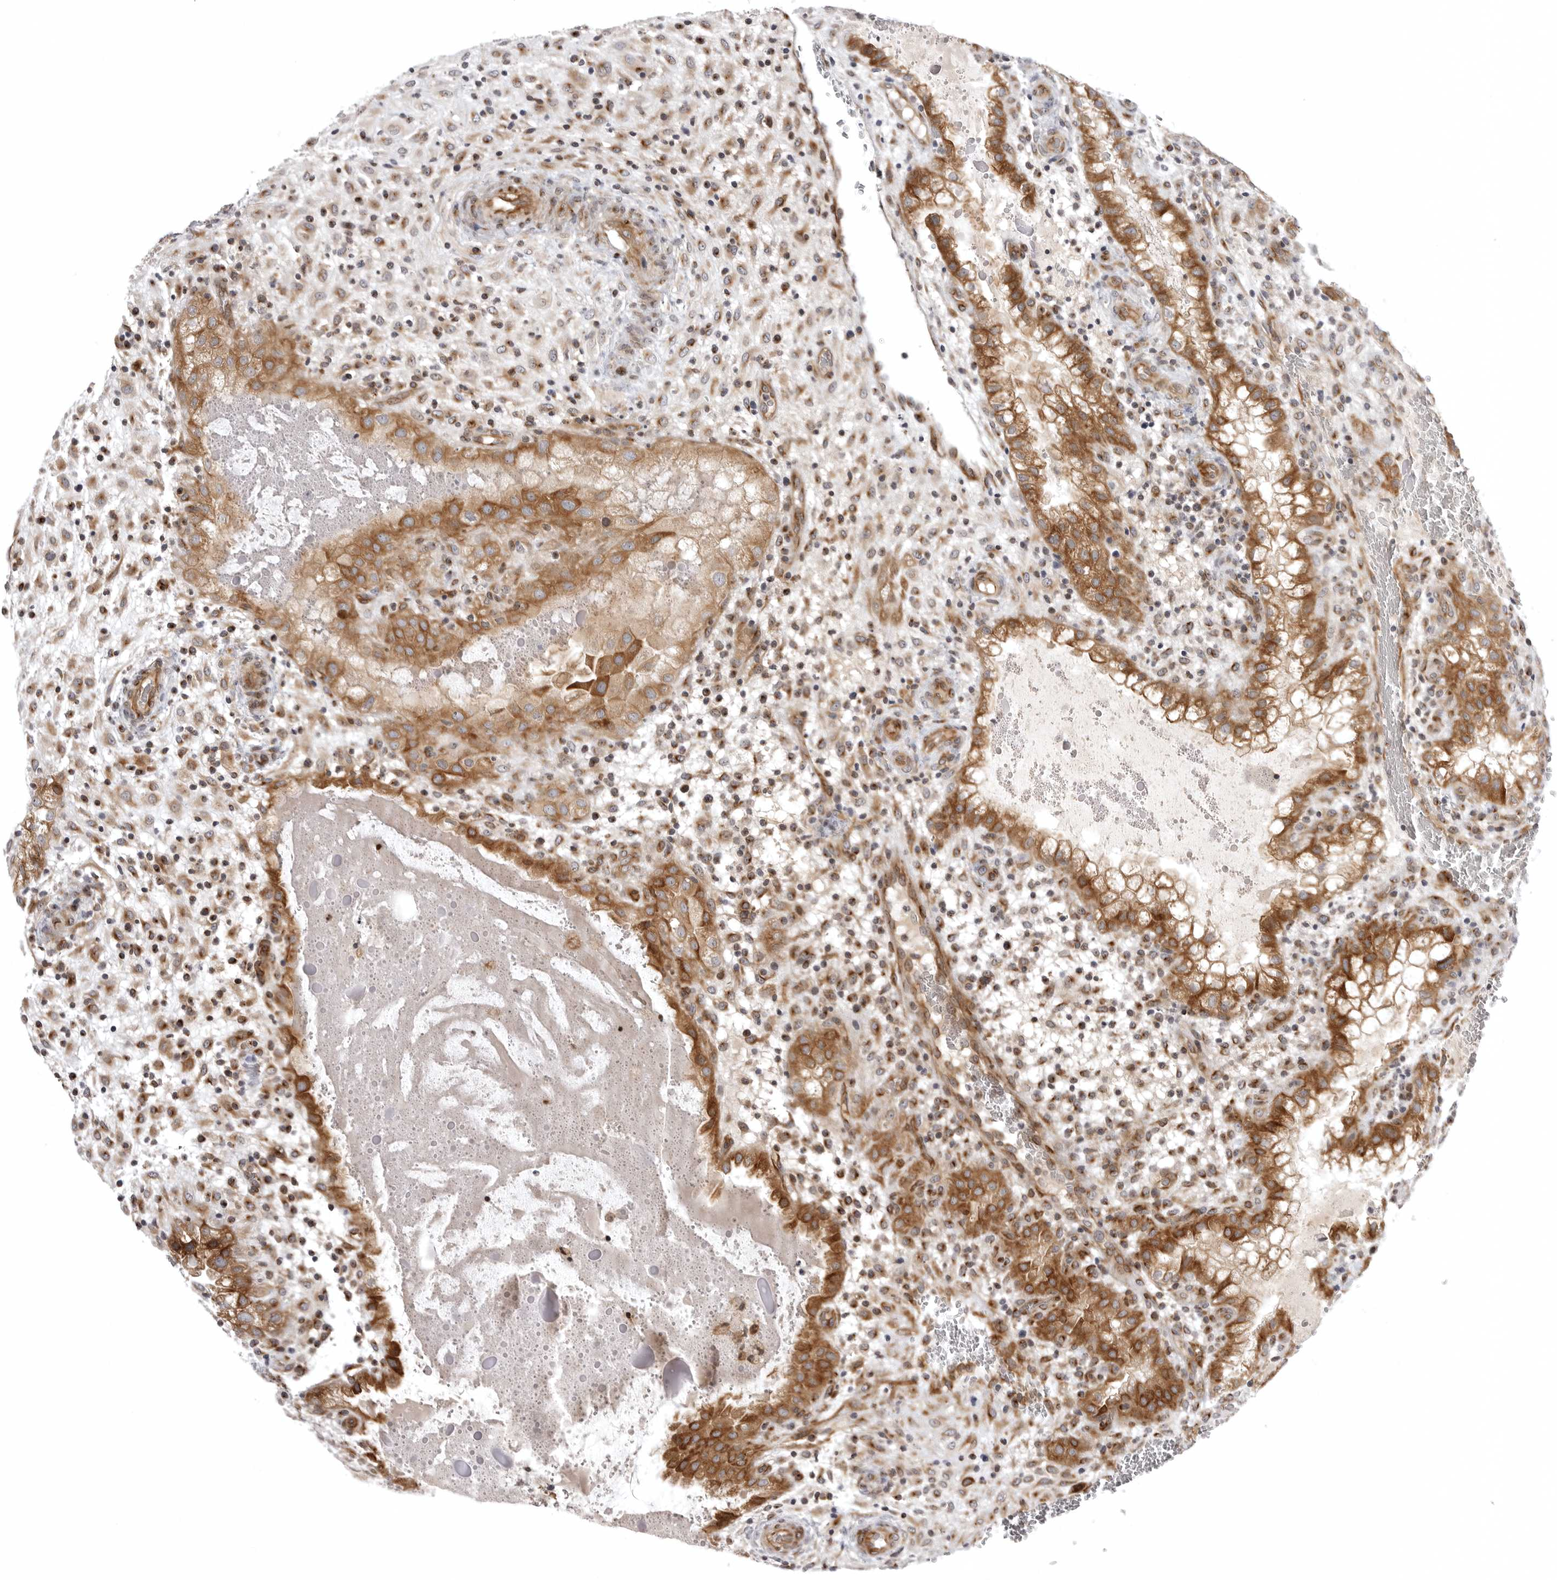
{"staining": {"intensity": "strong", "quantity": ">75%", "location": "cytoplasmic/membranous"}, "tissue": "placenta", "cell_type": "Decidual cells", "image_type": "normal", "snomed": [{"axis": "morphology", "description": "Normal tissue, NOS"}, {"axis": "topography", "description": "Placenta"}], "caption": "A high-resolution photomicrograph shows immunohistochemistry (IHC) staining of normal placenta, which demonstrates strong cytoplasmic/membranous staining in approximately >75% of decidual cells.", "gene": "CD300LD", "patient": {"sex": "female", "age": 35}}